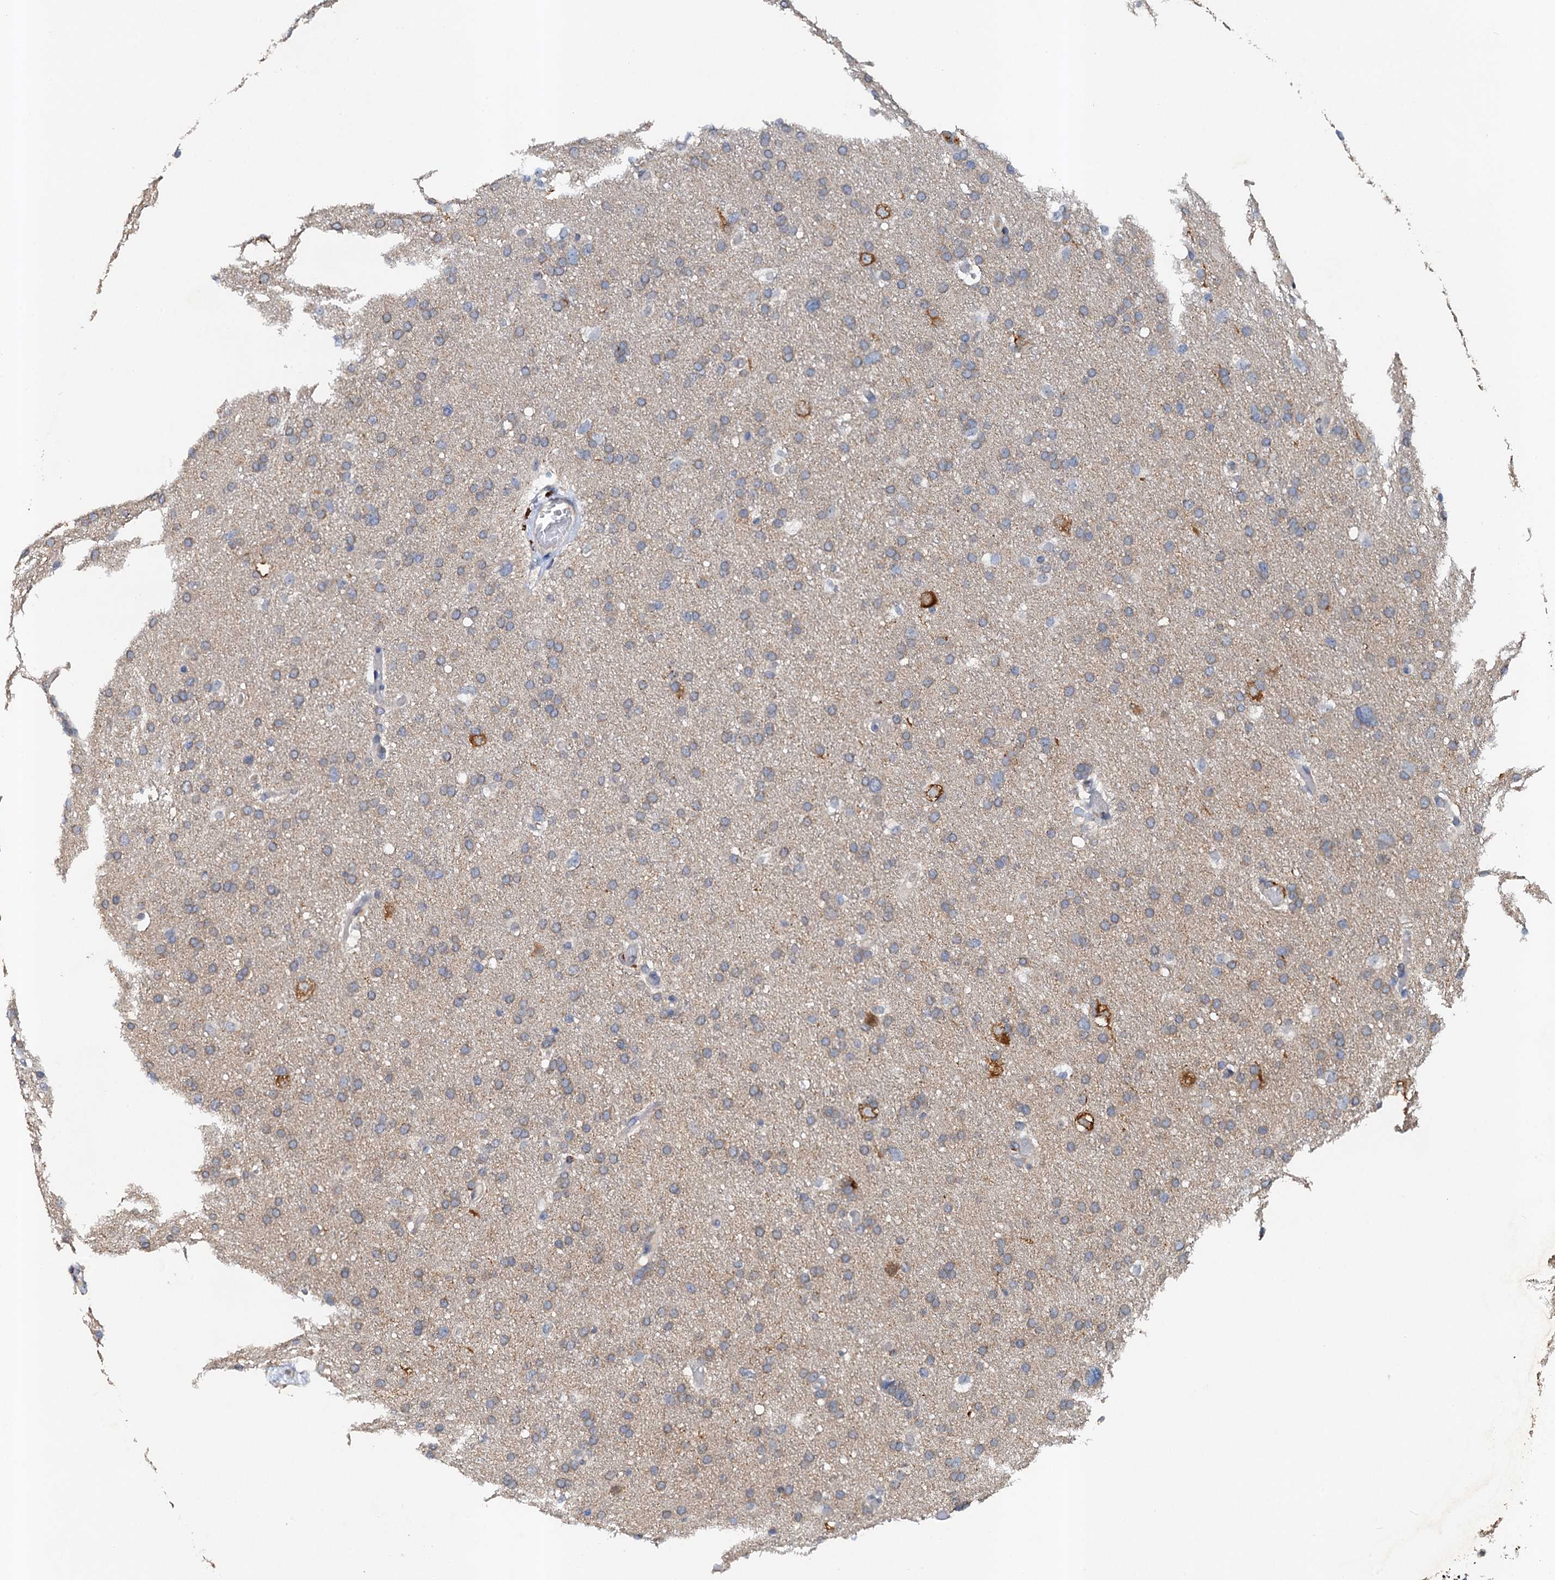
{"staining": {"intensity": "negative", "quantity": "none", "location": "none"}, "tissue": "glioma", "cell_type": "Tumor cells", "image_type": "cancer", "snomed": [{"axis": "morphology", "description": "Glioma, malignant, High grade"}, {"axis": "topography", "description": "Cerebral cortex"}], "caption": "IHC micrograph of malignant glioma (high-grade) stained for a protein (brown), which displays no staining in tumor cells.", "gene": "NBEA", "patient": {"sex": "female", "age": 36}}